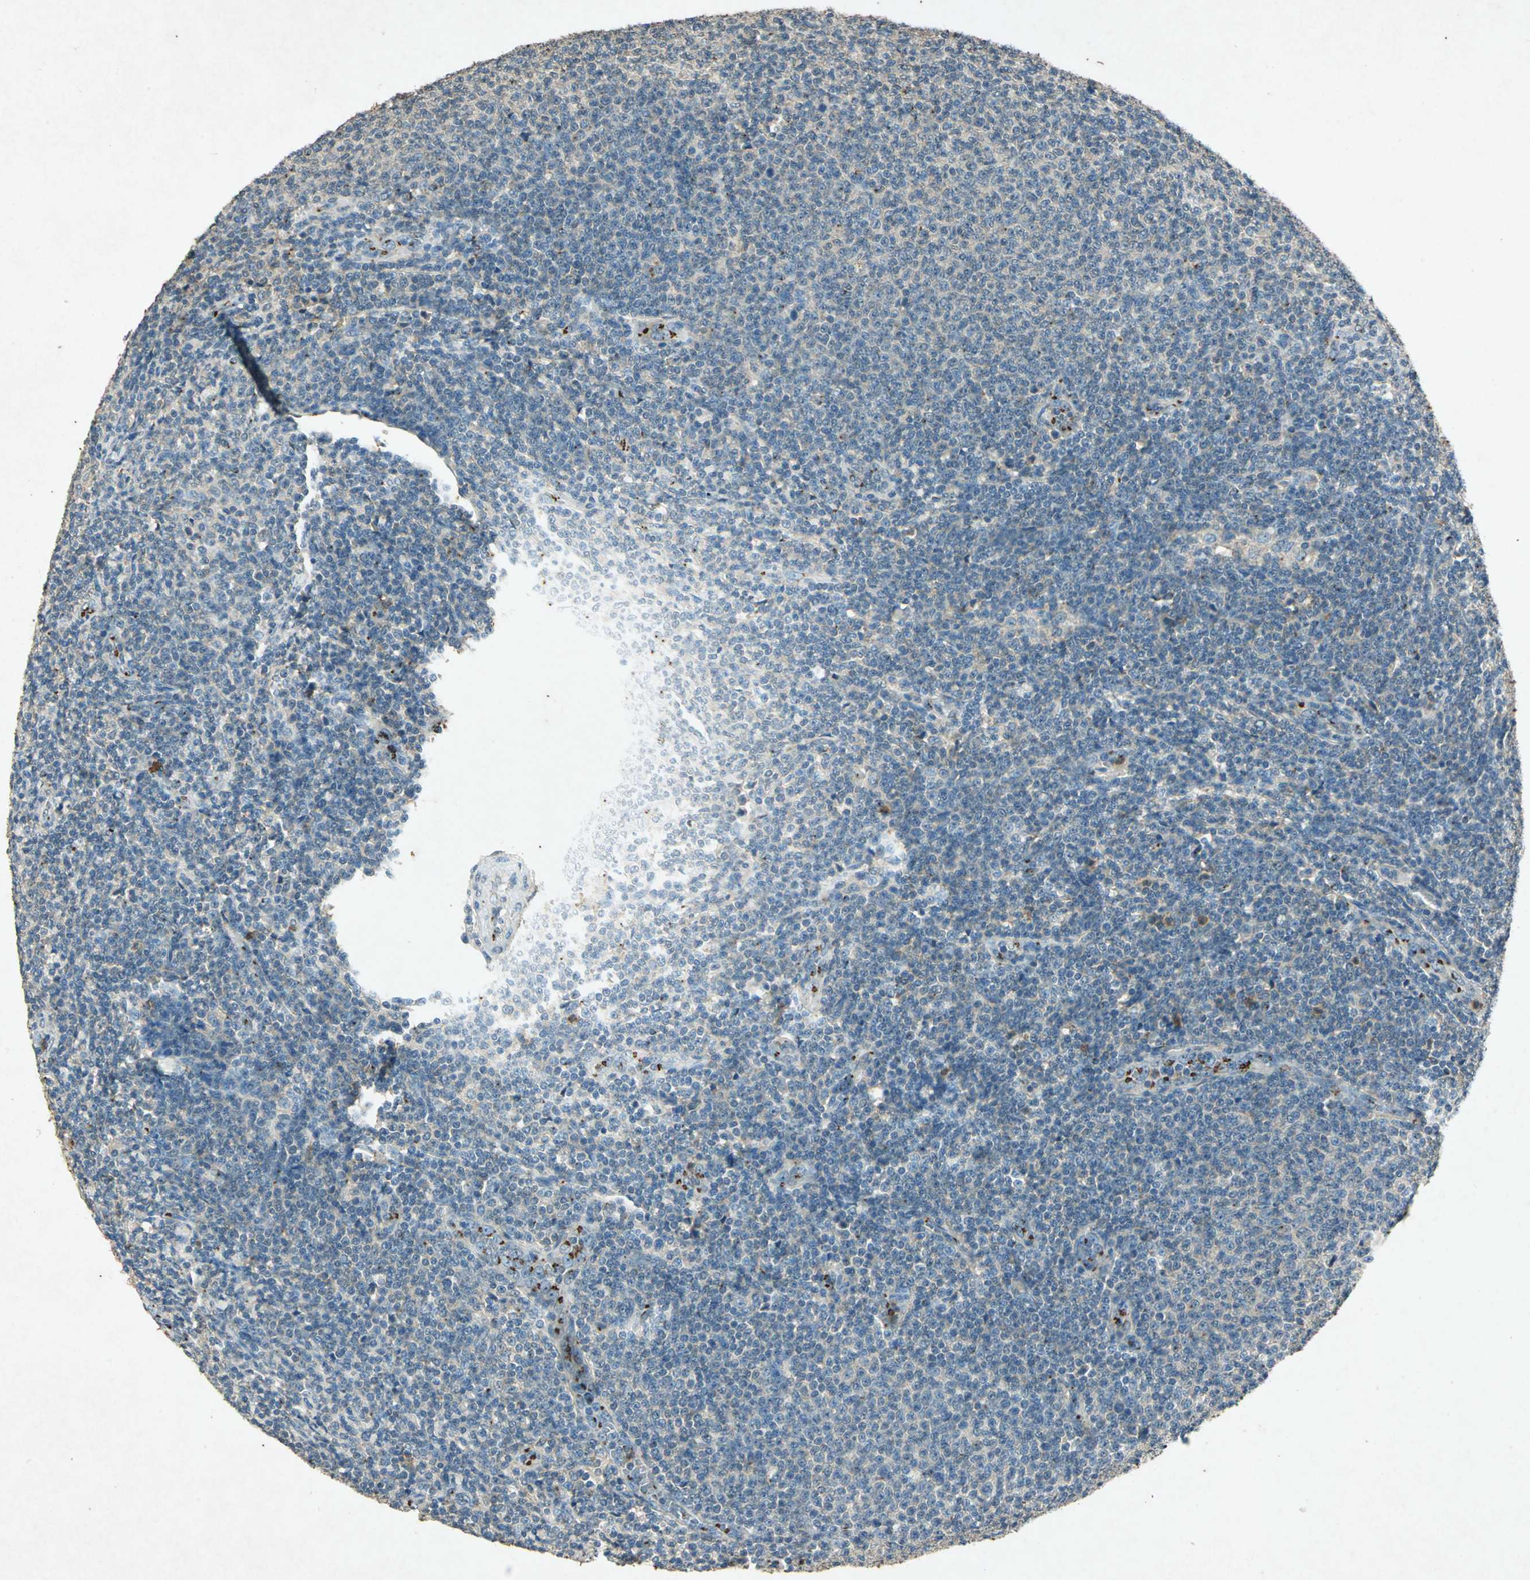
{"staining": {"intensity": "negative", "quantity": "none", "location": "none"}, "tissue": "lymphoma", "cell_type": "Tumor cells", "image_type": "cancer", "snomed": [{"axis": "morphology", "description": "Malignant lymphoma, non-Hodgkin's type, Low grade"}, {"axis": "topography", "description": "Lymph node"}], "caption": "DAB immunohistochemical staining of low-grade malignant lymphoma, non-Hodgkin's type demonstrates no significant staining in tumor cells.", "gene": "PSEN1", "patient": {"sex": "male", "age": 66}}